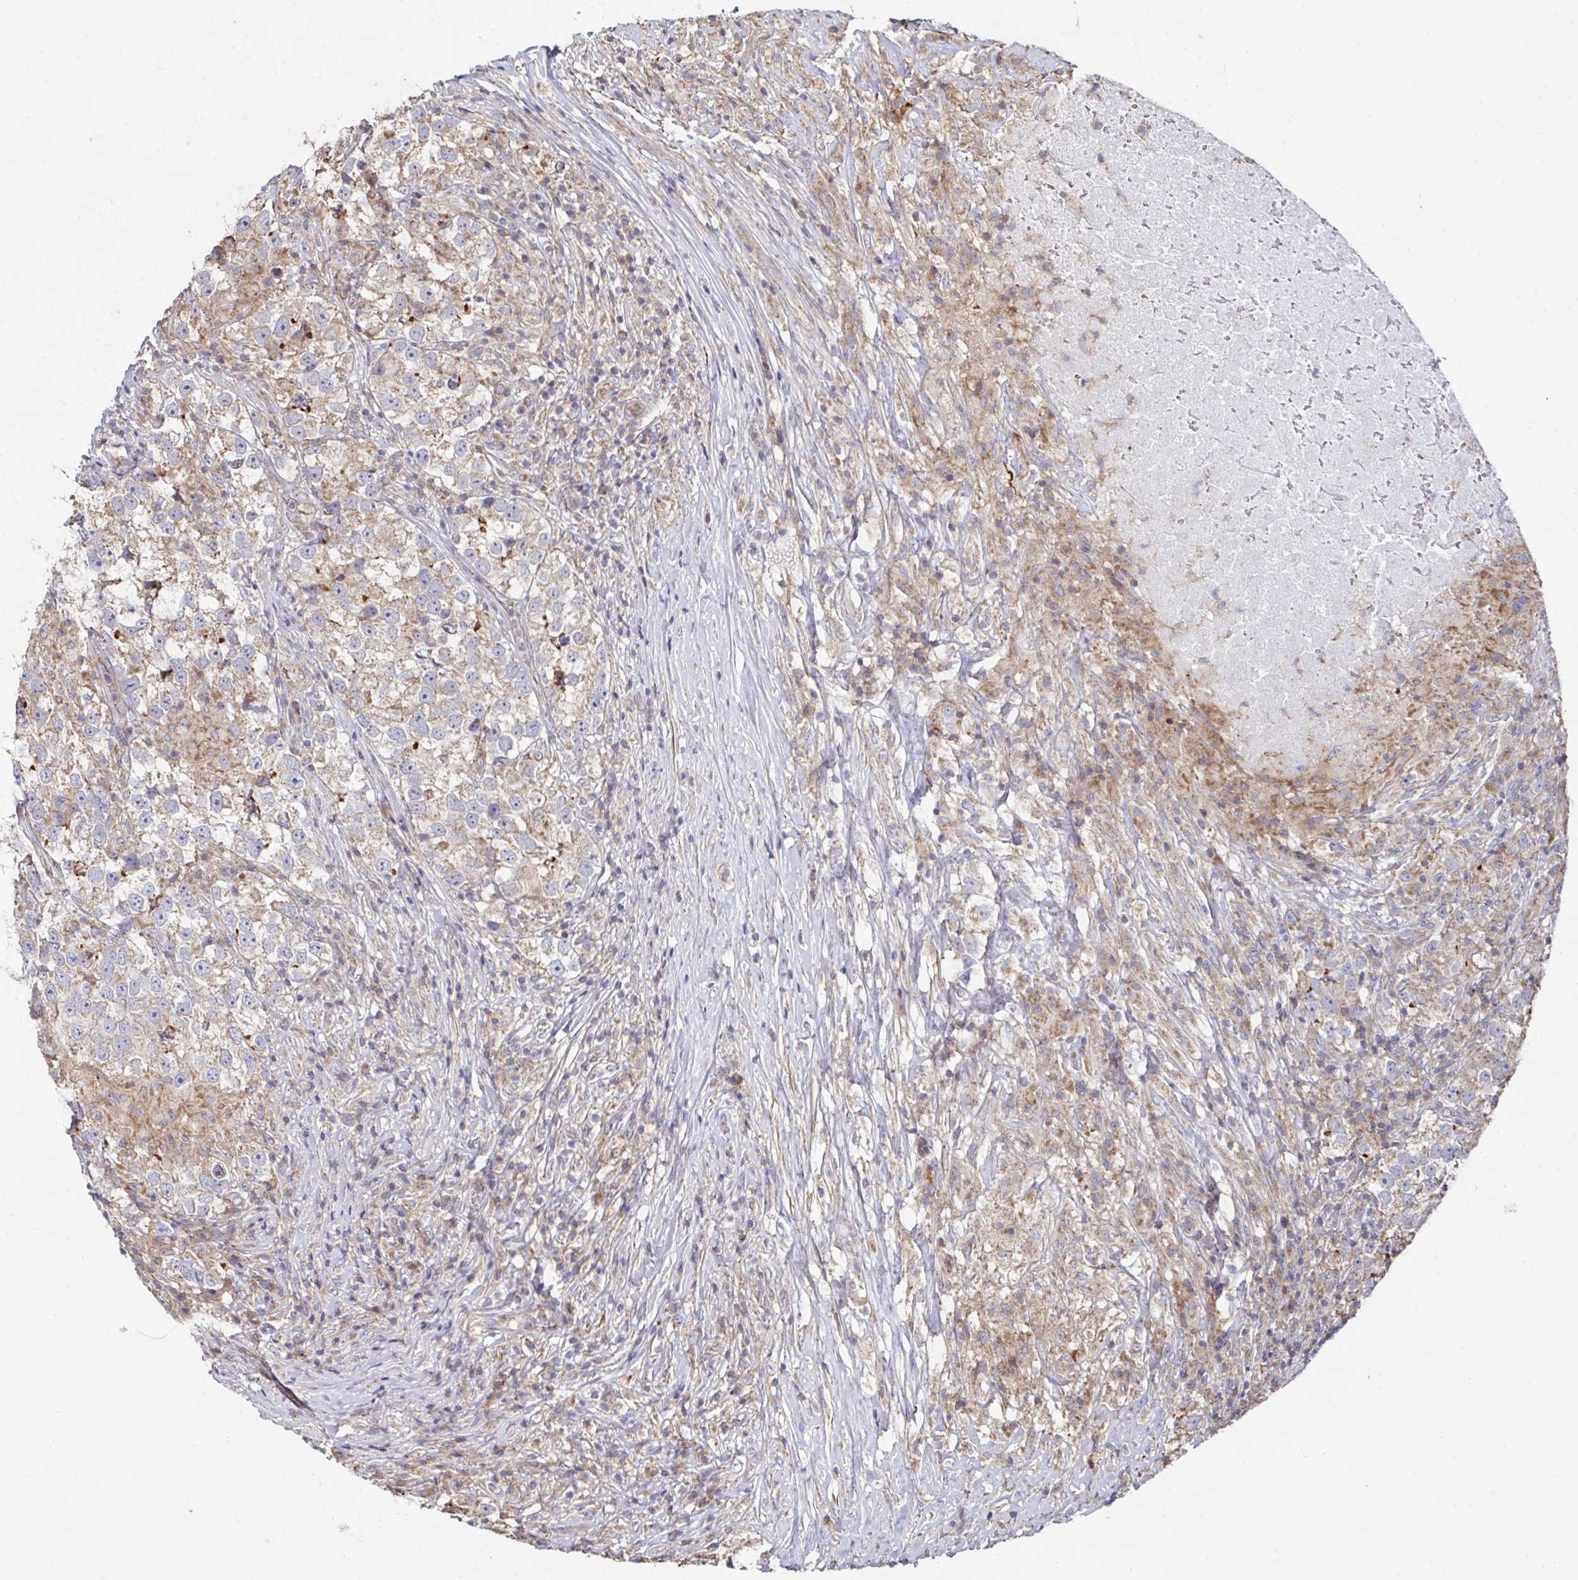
{"staining": {"intensity": "weak", "quantity": "<25%", "location": "cytoplasmic/membranous"}, "tissue": "testis cancer", "cell_type": "Tumor cells", "image_type": "cancer", "snomed": [{"axis": "morphology", "description": "Seminoma, NOS"}, {"axis": "topography", "description": "Testis"}], "caption": "Testis cancer was stained to show a protein in brown. There is no significant staining in tumor cells.", "gene": "DZANK1", "patient": {"sex": "male", "age": 46}}